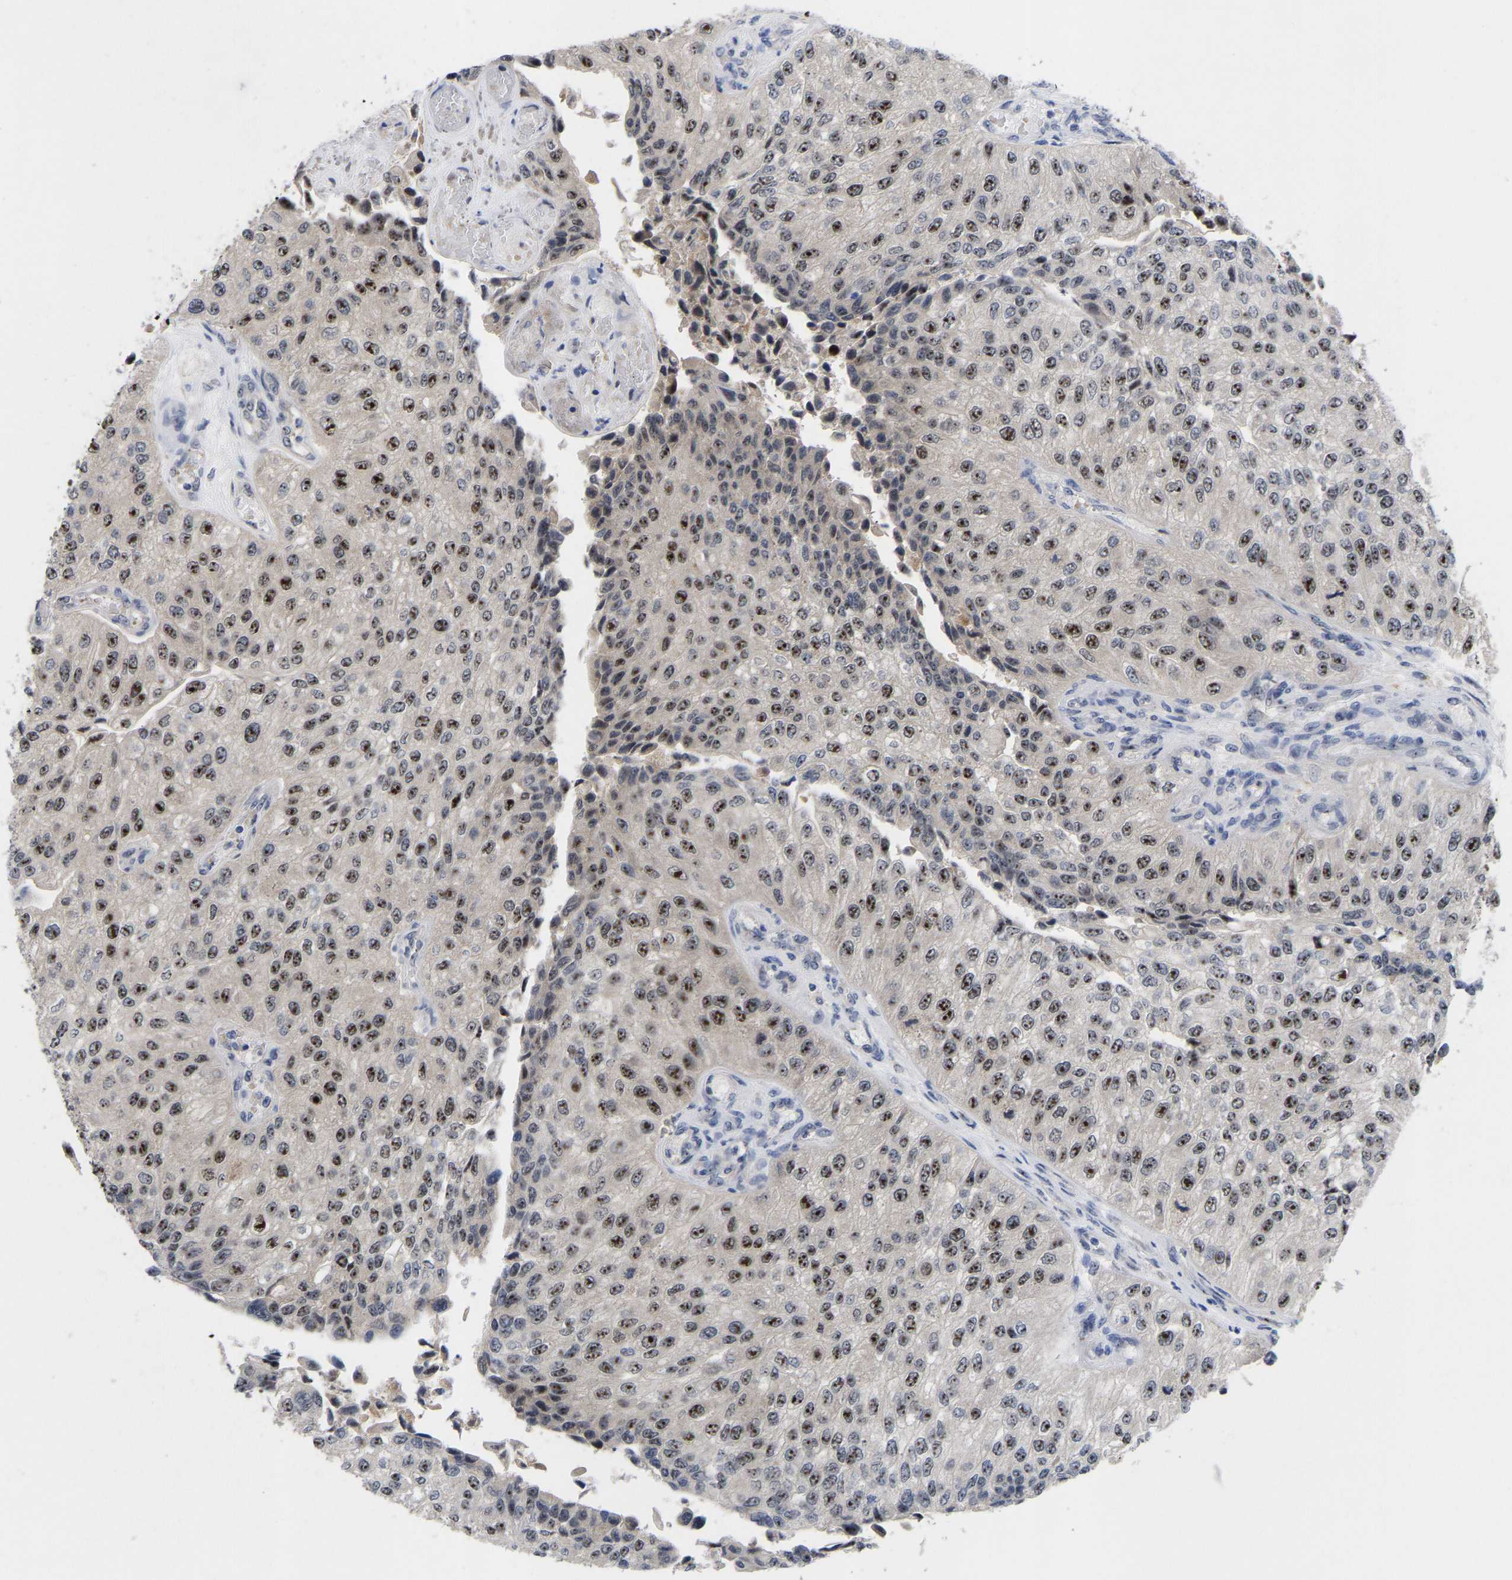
{"staining": {"intensity": "strong", "quantity": ">75%", "location": "nuclear"}, "tissue": "urothelial cancer", "cell_type": "Tumor cells", "image_type": "cancer", "snomed": [{"axis": "morphology", "description": "Urothelial carcinoma, High grade"}, {"axis": "topography", "description": "Kidney"}, {"axis": "topography", "description": "Urinary bladder"}], "caption": "Immunohistochemical staining of urothelial carcinoma (high-grade) exhibits high levels of strong nuclear expression in approximately >75% of tumor cells. The protein is shown in brown color, while the nuclei are stained blue.", "gene": "NLE1", "patient": {"sex": "male", "age": 77}}